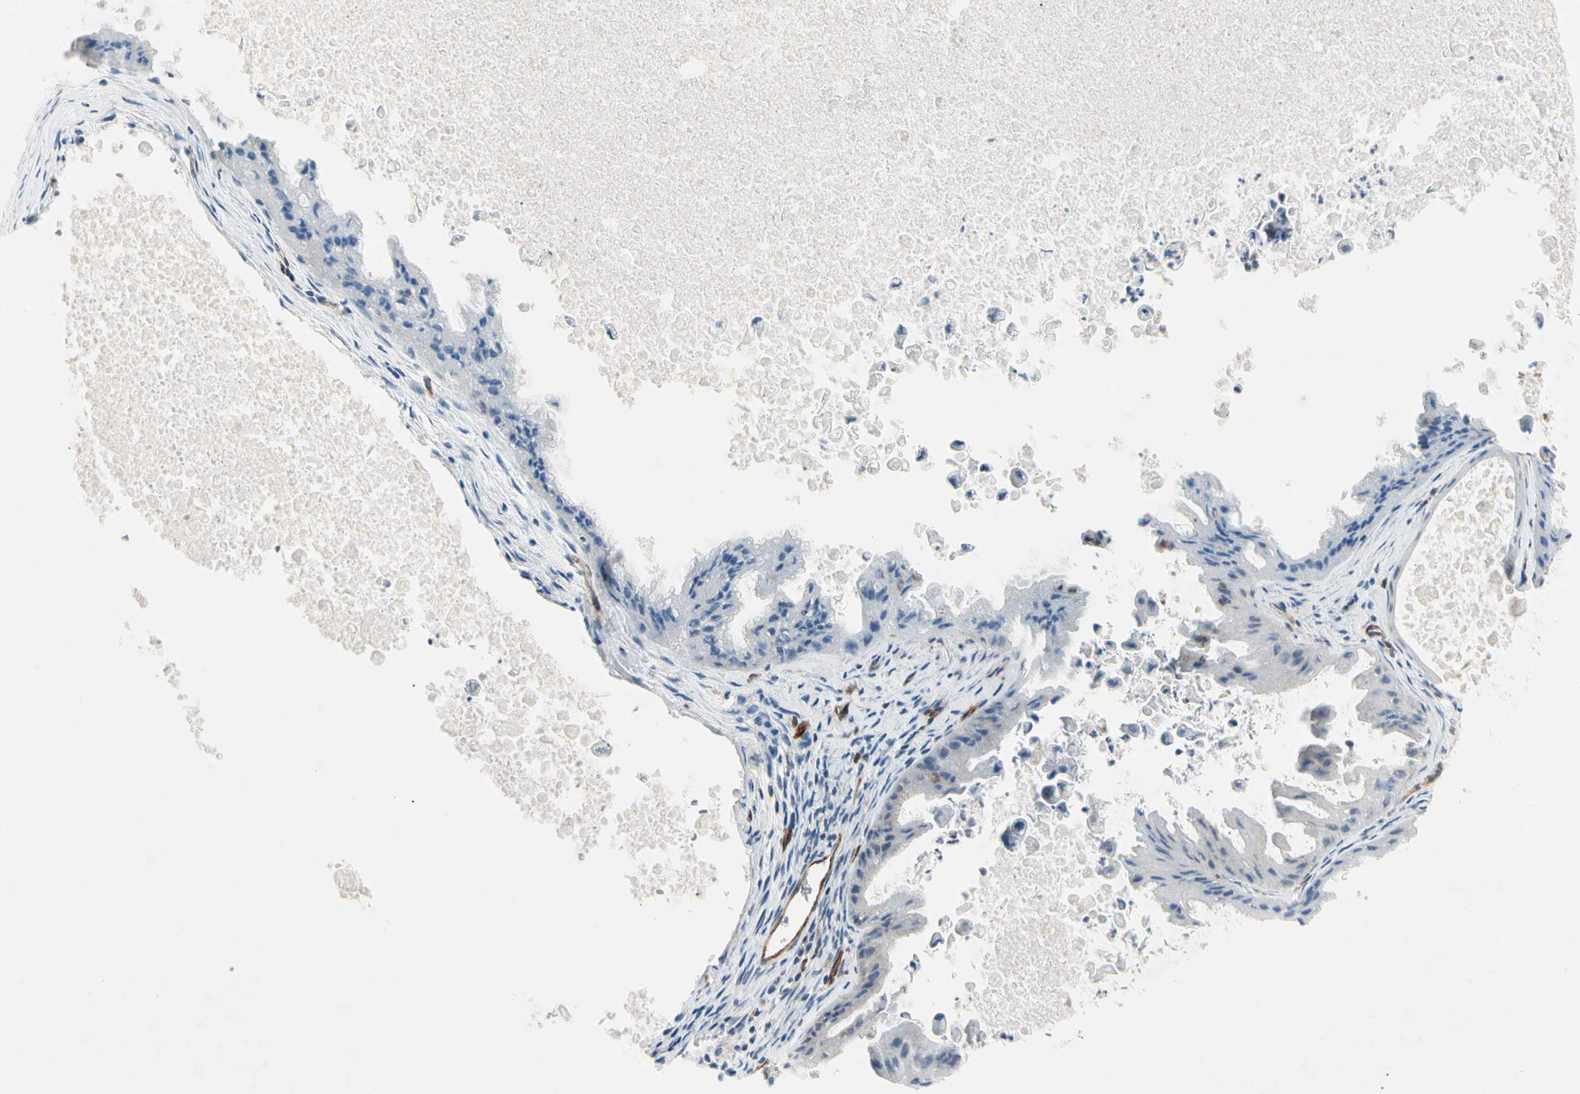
{"staining": {"intensity": "negative", "quantity": "none", "location": "none"}, "tissue": "ovarian cancer", "cell_type": "Tumor cells", "image_type": "cancer", "snomed": [{"axis": "morphology", "description": "Cystadenocarcinoma, mucinous, NOS"}, {"axis": "topography", "description": "Ovary"}], "caption": "This is an immunohistochemistry (IHC) histopathology image of human ovarian cancer (mucinous cystadenocarcinoma). There is no positivity in tumor cells.", "gene": "CD93", "patient": {"sex": "female", "age": 37}}